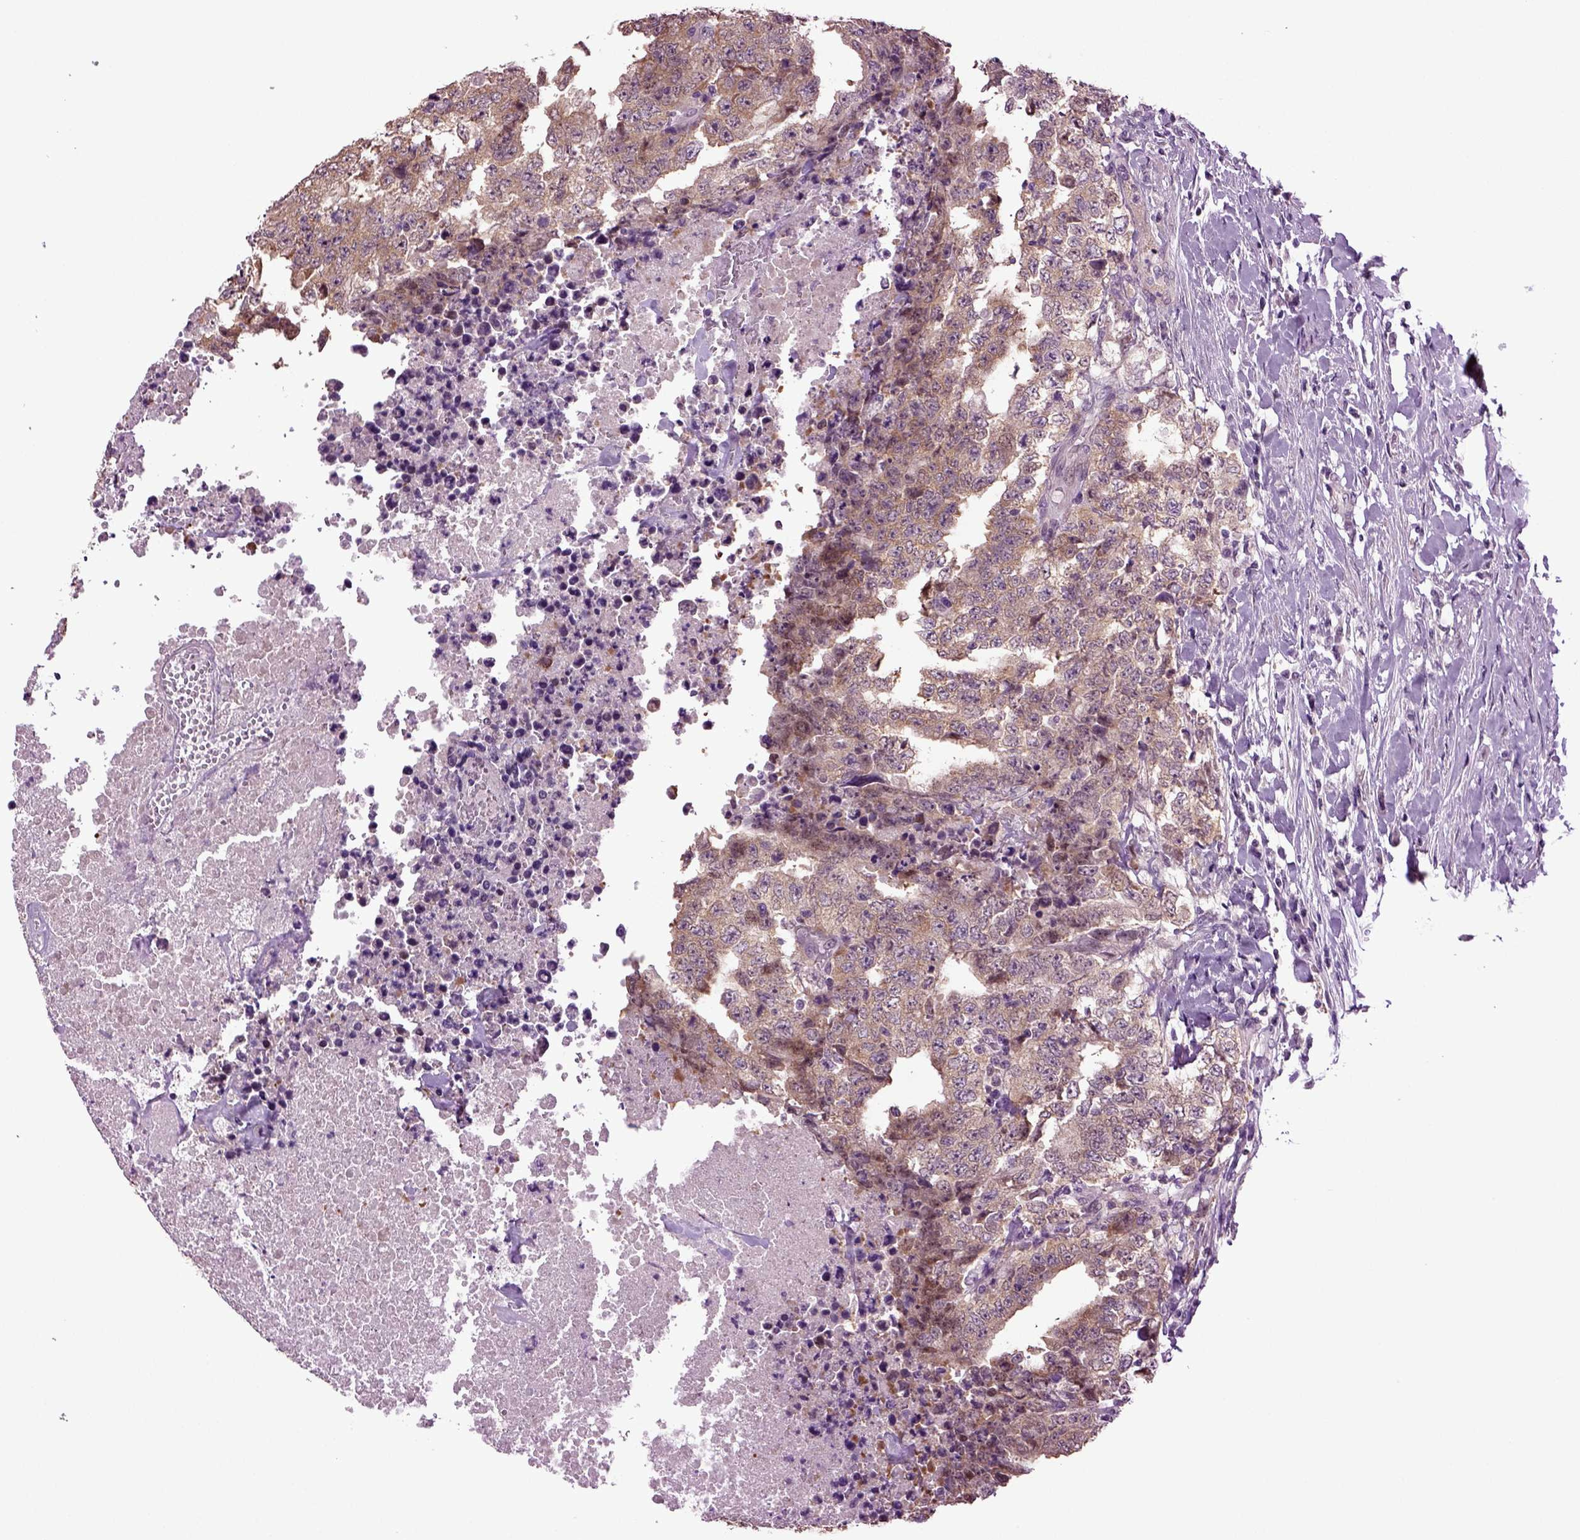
{"staining": {"intensity": "moderate", "quantity": ">75%", "location": "cytoplasmic/membranous"}, "tissue": "testis cancer", "cell_type": "Tumor cells", "image_type": "cancer", "snomed": [{"axis": "morphology", "description": "Carcinoma, Embryonal, NOS"}, {"axis": "topography", "description": "Testis"}], "caption": "DAB (3,3'-diaminobenzidine) immunohistochemical staining of testis cancer reveals moderate cytoplasmic/membranous protein positivity in about >75% of tumor cells.", "gene": "PLCH2", "patient": {"sex": "male", "age": 24}}